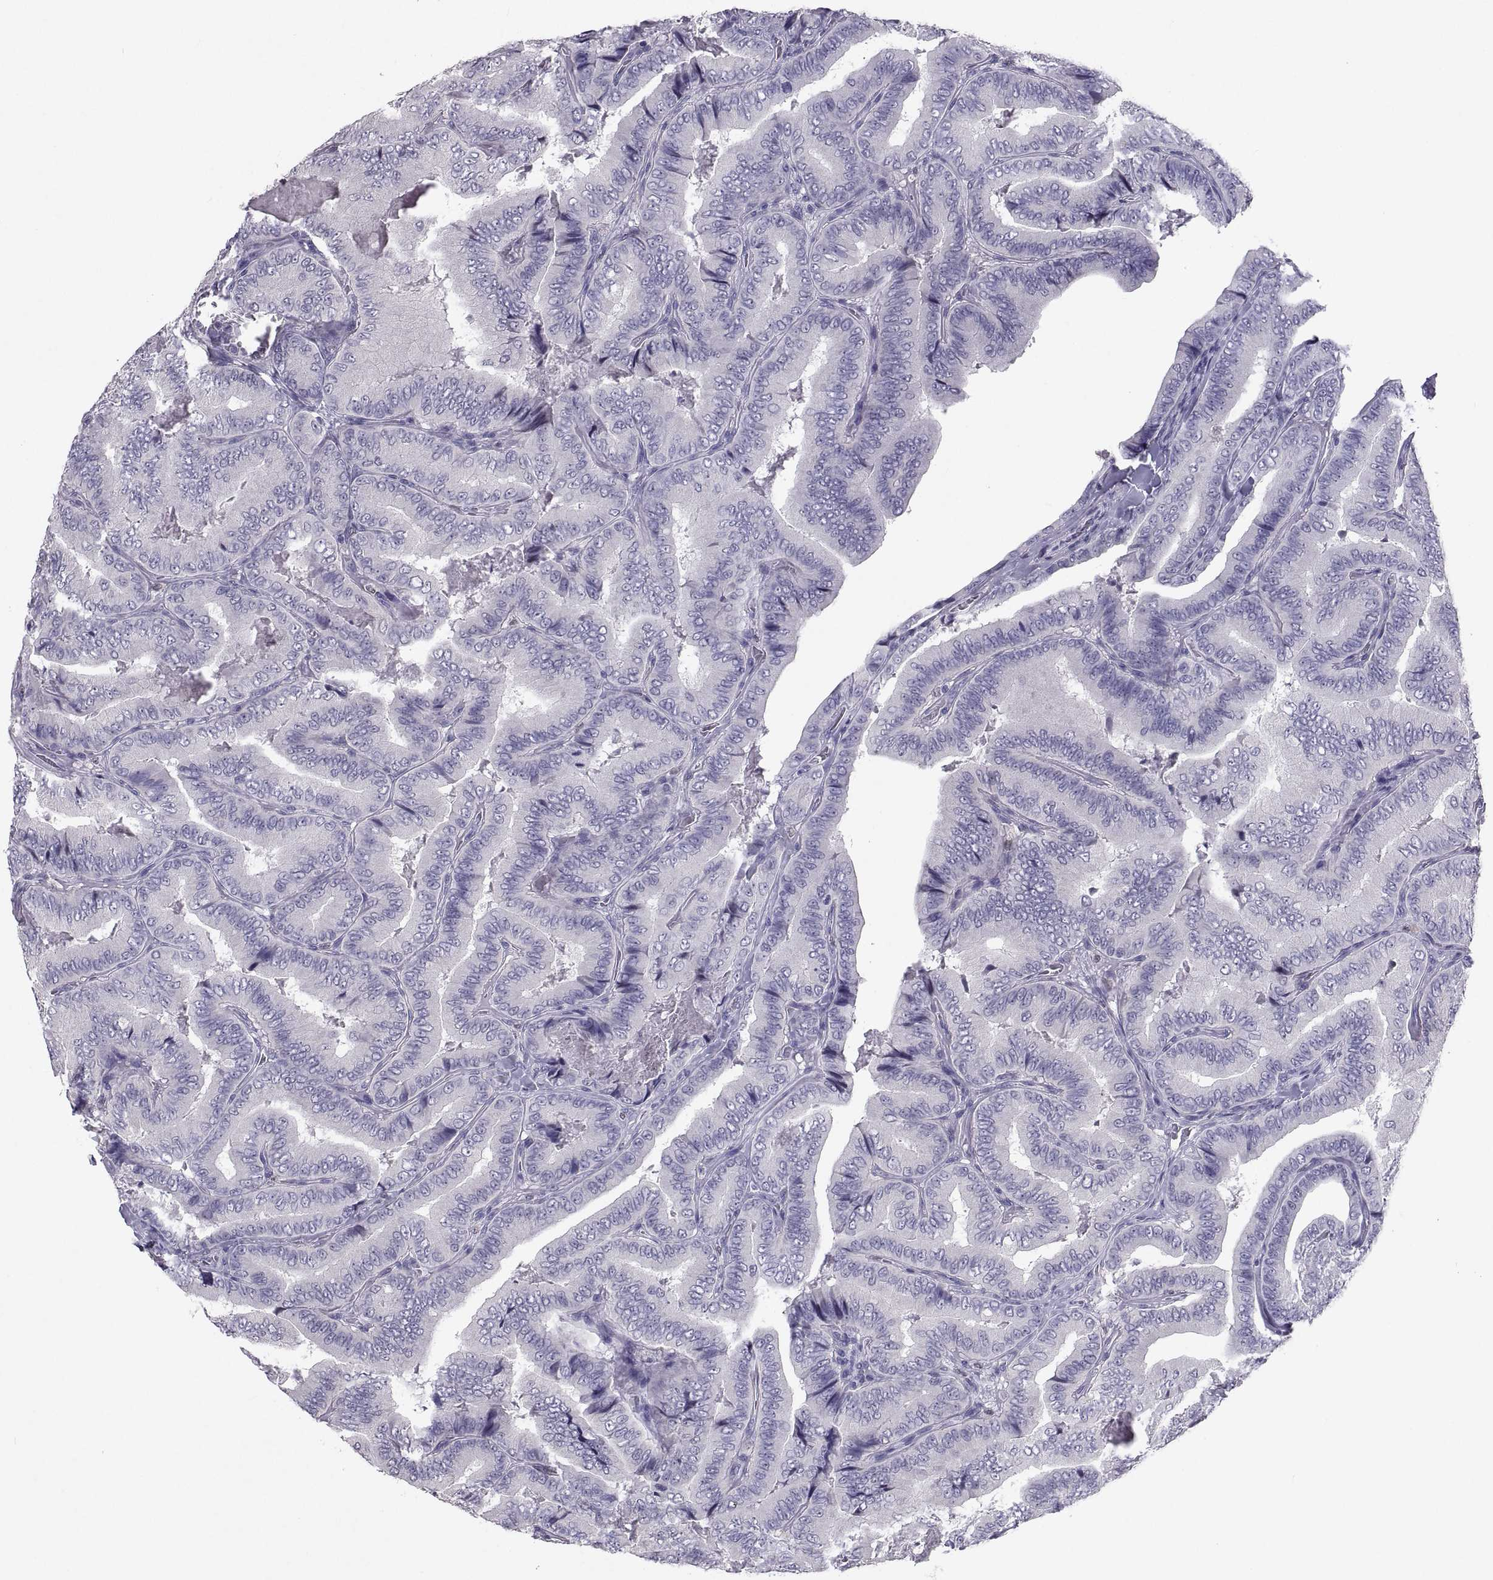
{"staining": {"intensity": "negative", "quantity": "none", "location": "none"}, "tissue": "thyroid cancer", "cell_type": "Tumor cells", "image_type": "cancer", "snomed": [{"axis": "morphology", "description": "Papillary adenocarcinoma, NOS"}, {"axis": "topography", "description": "Thyroid gland"}], "caption": "Immunohistochemistry histopathology image of neoplastic tissue: thyroid papillary adenocarcinoma stained with DAB displays no significant protein staining in tumor cells.", "gene": "SOX21", "patient": {"sex": "male", "age": 61}}